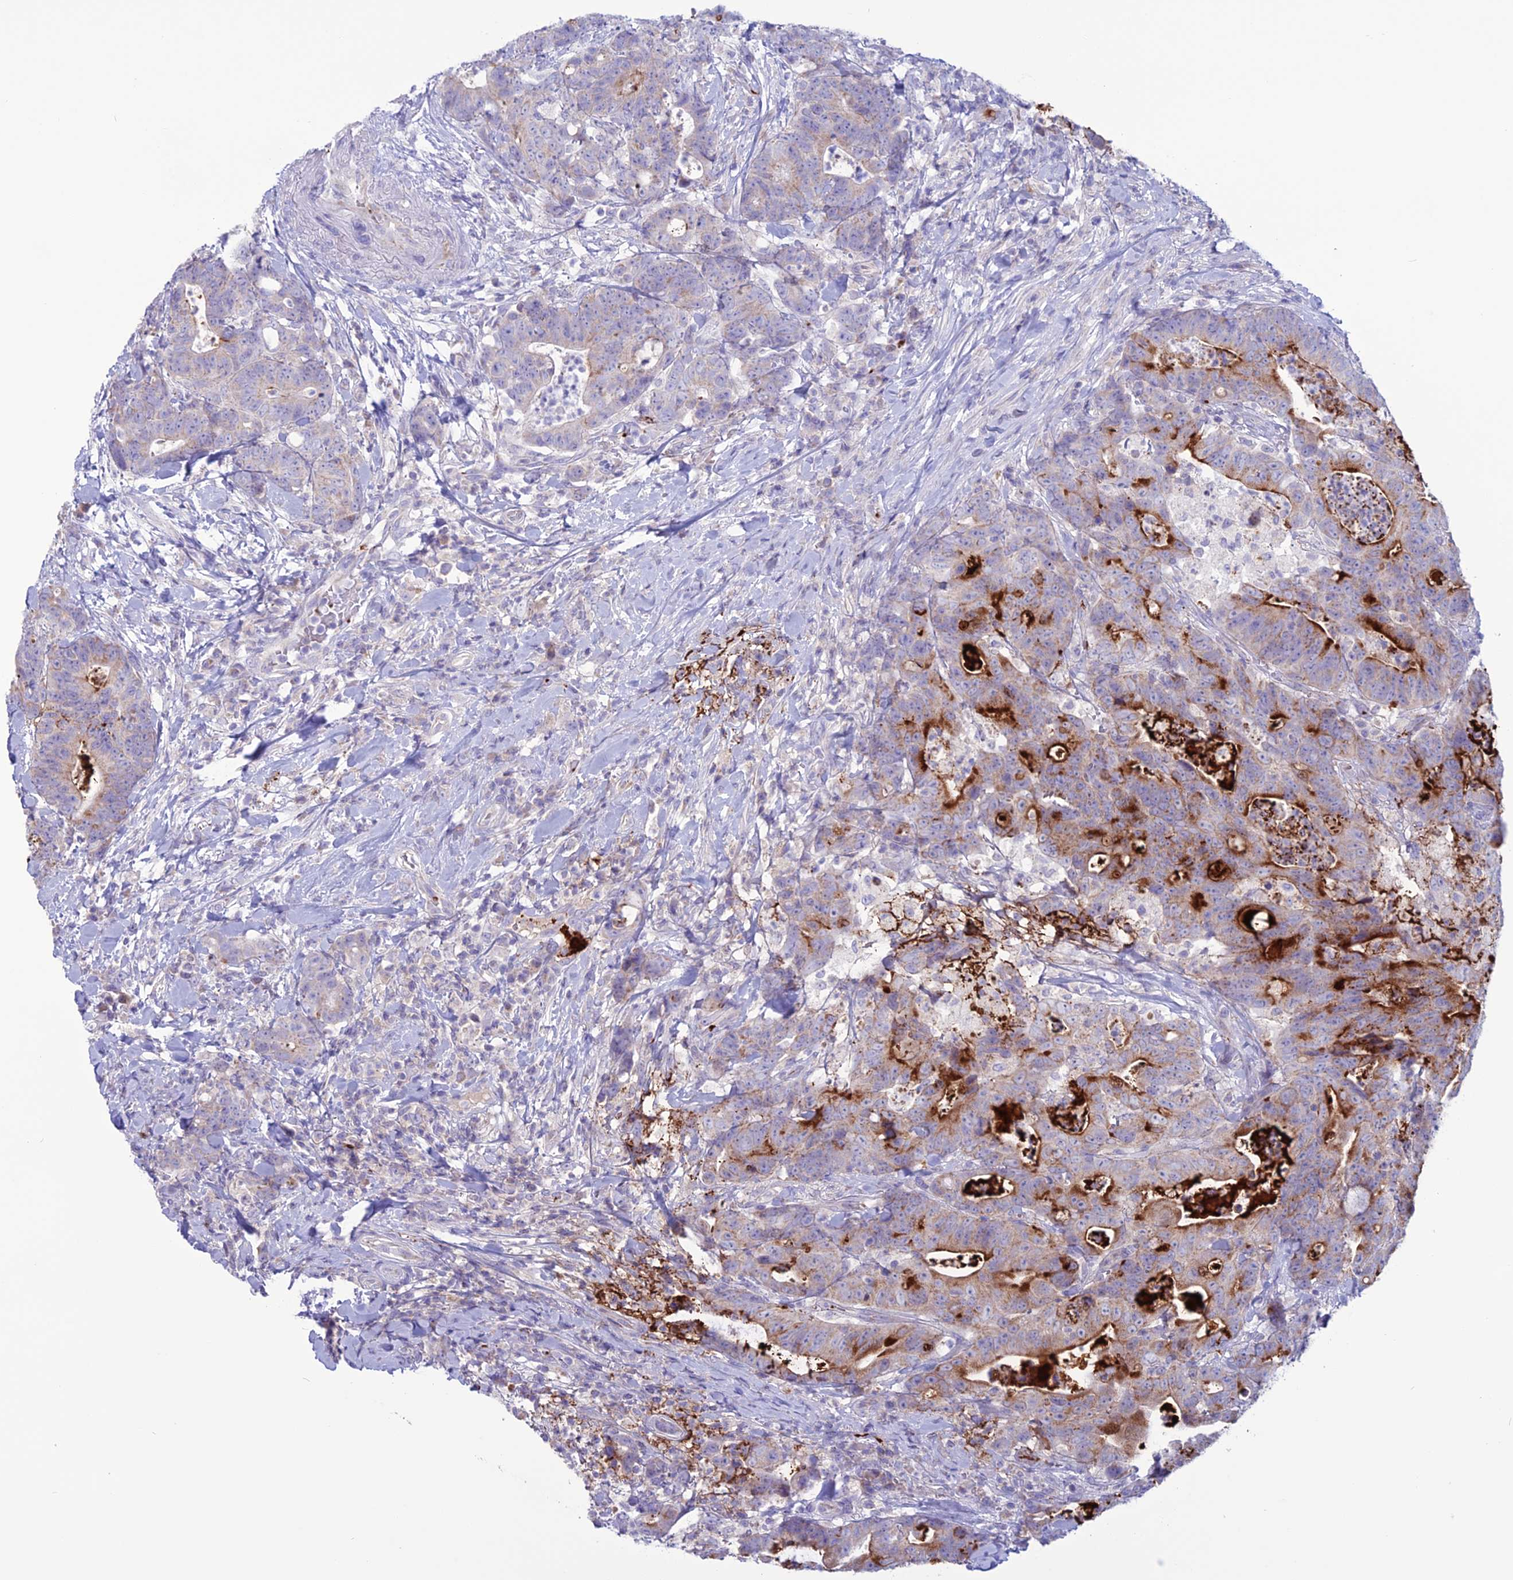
{"staining": {"intensity": "strong", "quantity": "<25%", "location": "cytoplasmic/membranous"}, "tissue": "colorectal cancer", "cell_type": "Tumor cells", "image_type": "cancer", "snomed": [{"axis": "morphology", "description": "Adenocarcinoma, NOS"}, {"axis": "topography", "description": "Colon"}], "caption": "Approximately <25% of tumor cells in colorectal adenocarcinoma display strong cytoplasmic/membranous protein expression as visualized by brown immunohistochemical staining.", "gene": "C21orf140", "patient": {"sex": "female", "age": 82}}